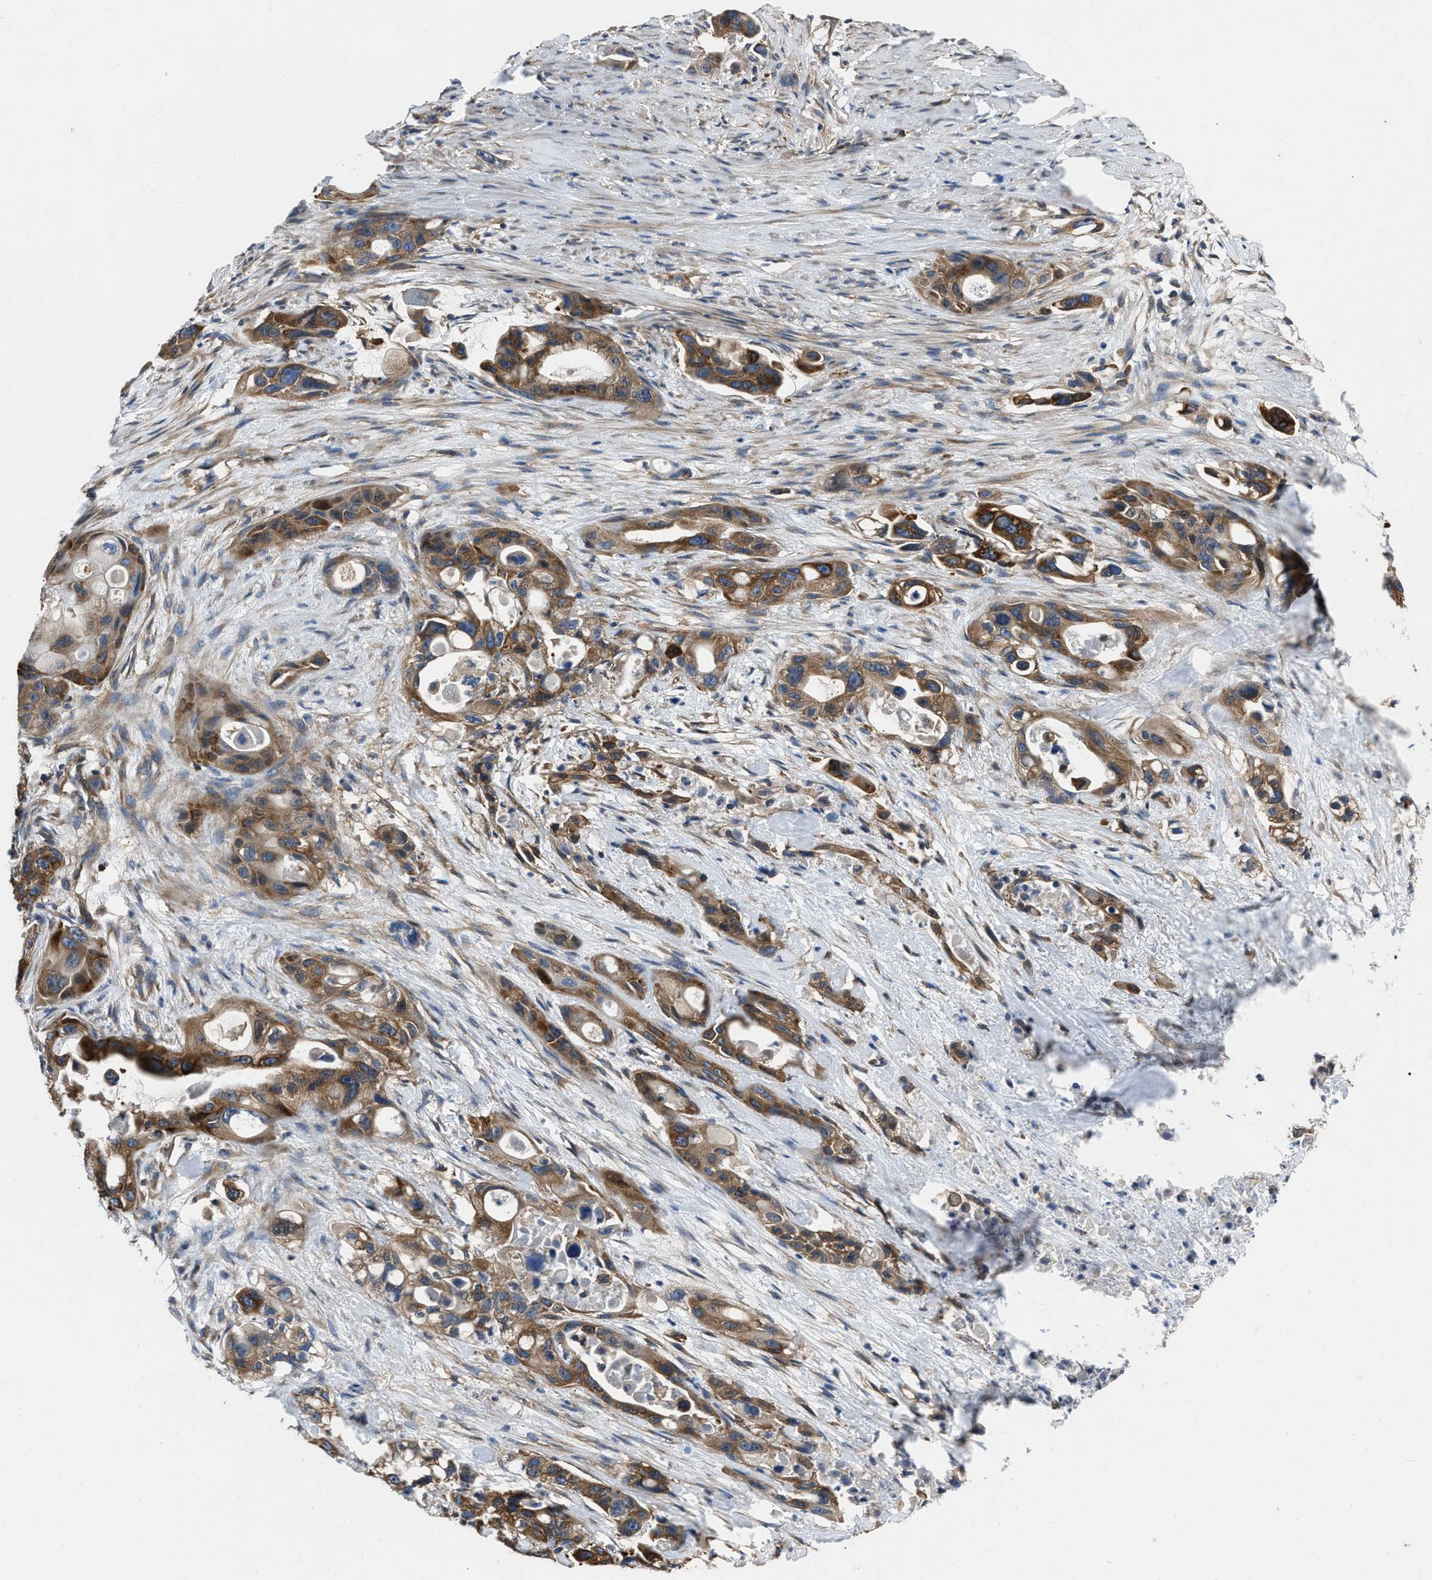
{"staining": {"intensity": "moderate", "quantity": ">75%", "location": "cytoplasmic/membranous"}, "tissue": "pancreatic cancer", "cell_type": "Tumor cells", "image_type": "cancer", "snomed": [{"axis": "morphology", "description": "Adenocarcinoma, NOS"}, {"axis": "topography", "description": "Pancreas"}], "caption": "Human adenocarcinoma (pancreatic) stained with a brown dye exhibits moderate cytoplasmic/membranous positive staining in approximately >75% of tumor cells.", "gene": "YARS1", "patient": {"sex": "male", "age": 53}}